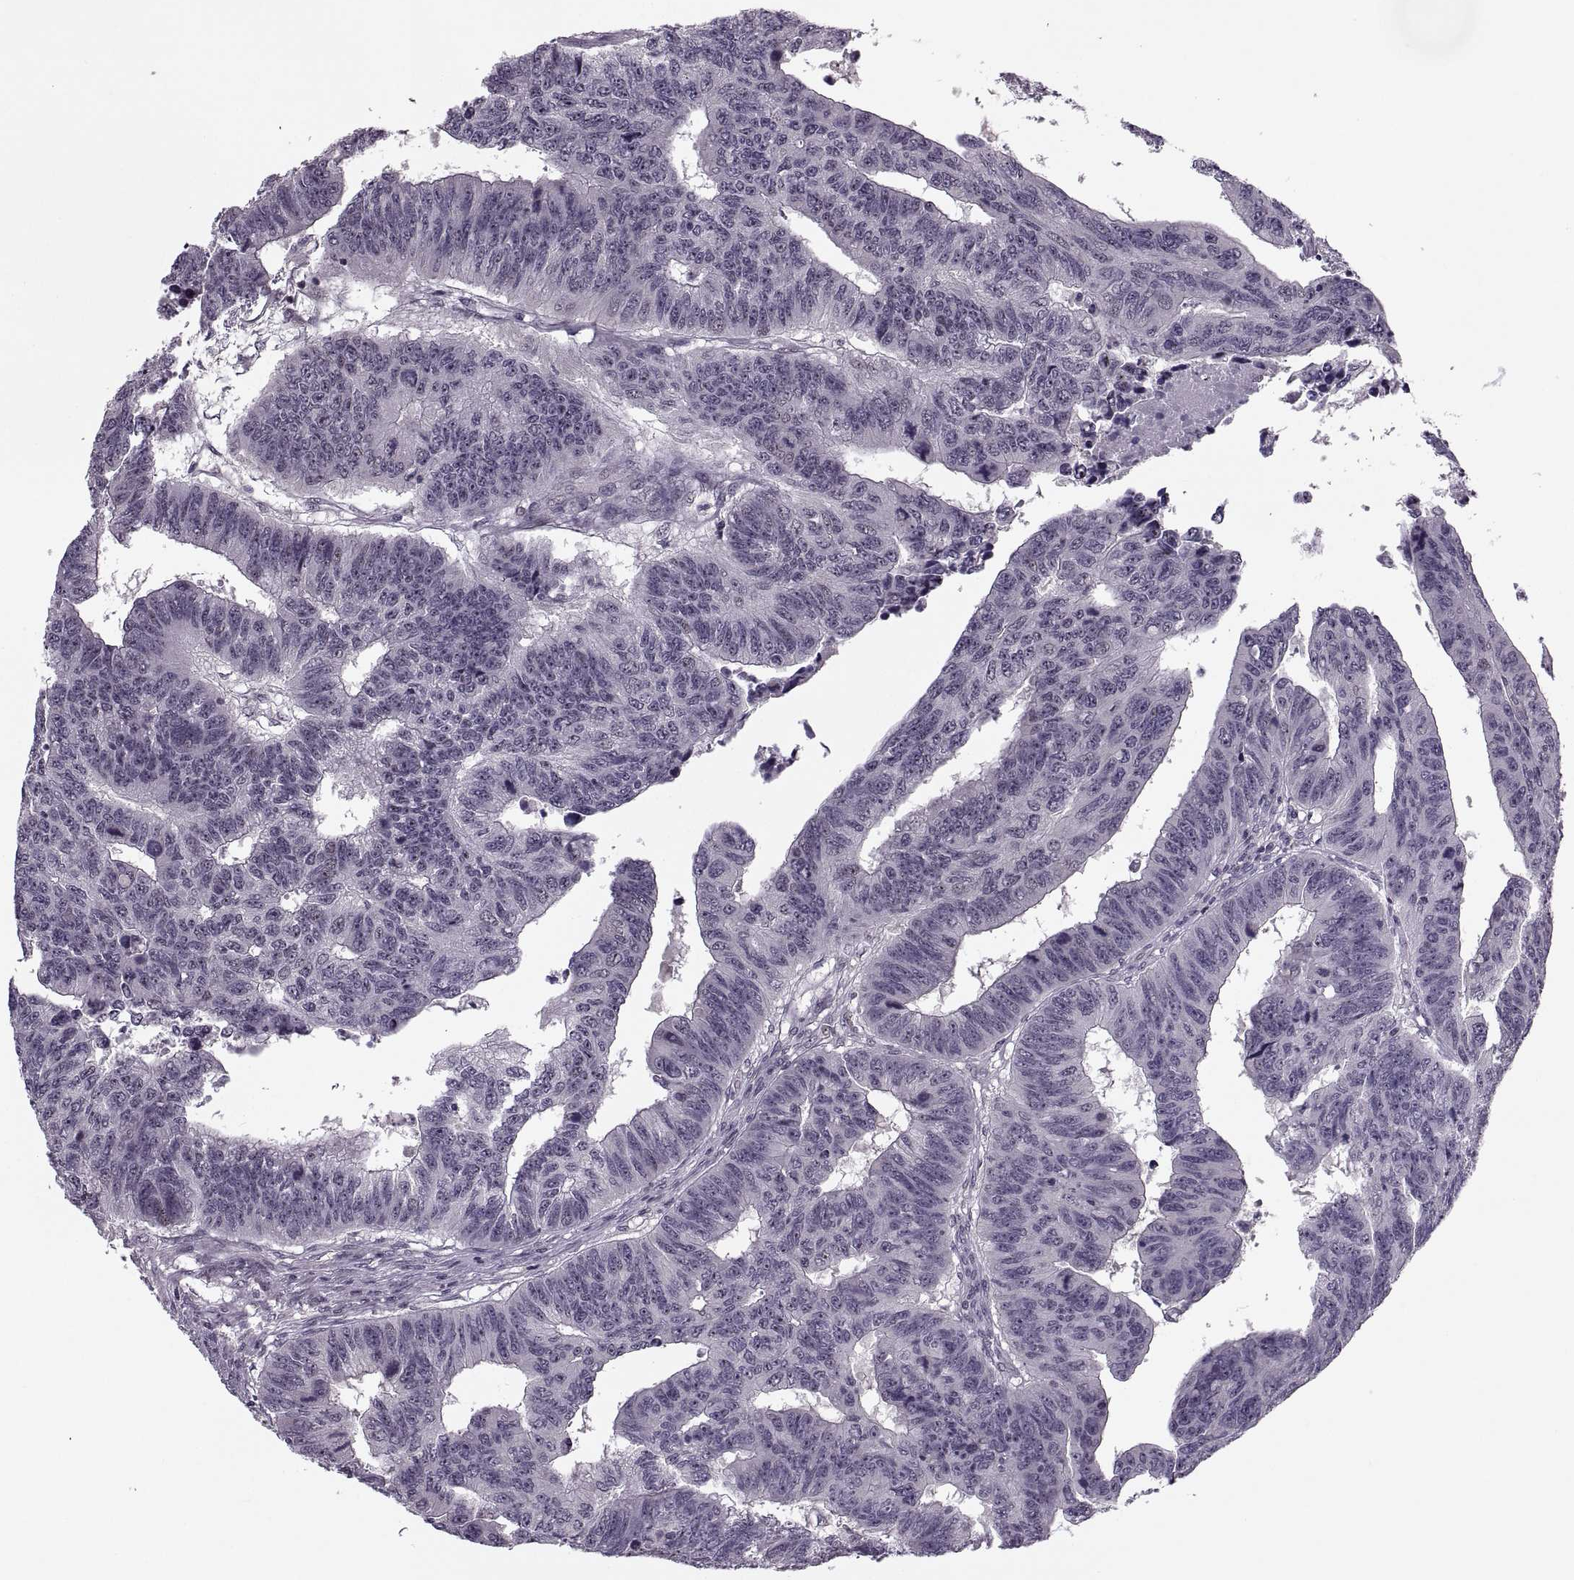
{"staining": {"intensity": "negative", "quantity": "none", "location": "none"}, "tissue": "colorectal cancer", "cell_type": "Tumor cells", "image_type": "cancer", "snomed": [{"axis": "morphology", "description": "Adenocarcinoma, NOS"}, {"axis": "topography", "description": "Rectum"}], "caption": "Colorectal cancer (adenocarcinoma) stained for a protein using immunohistochemistry (IHC) exhibits no positivity tumor cells.", "gene": "LUZP2", "patient": {"sex": "female", "age": 85}}